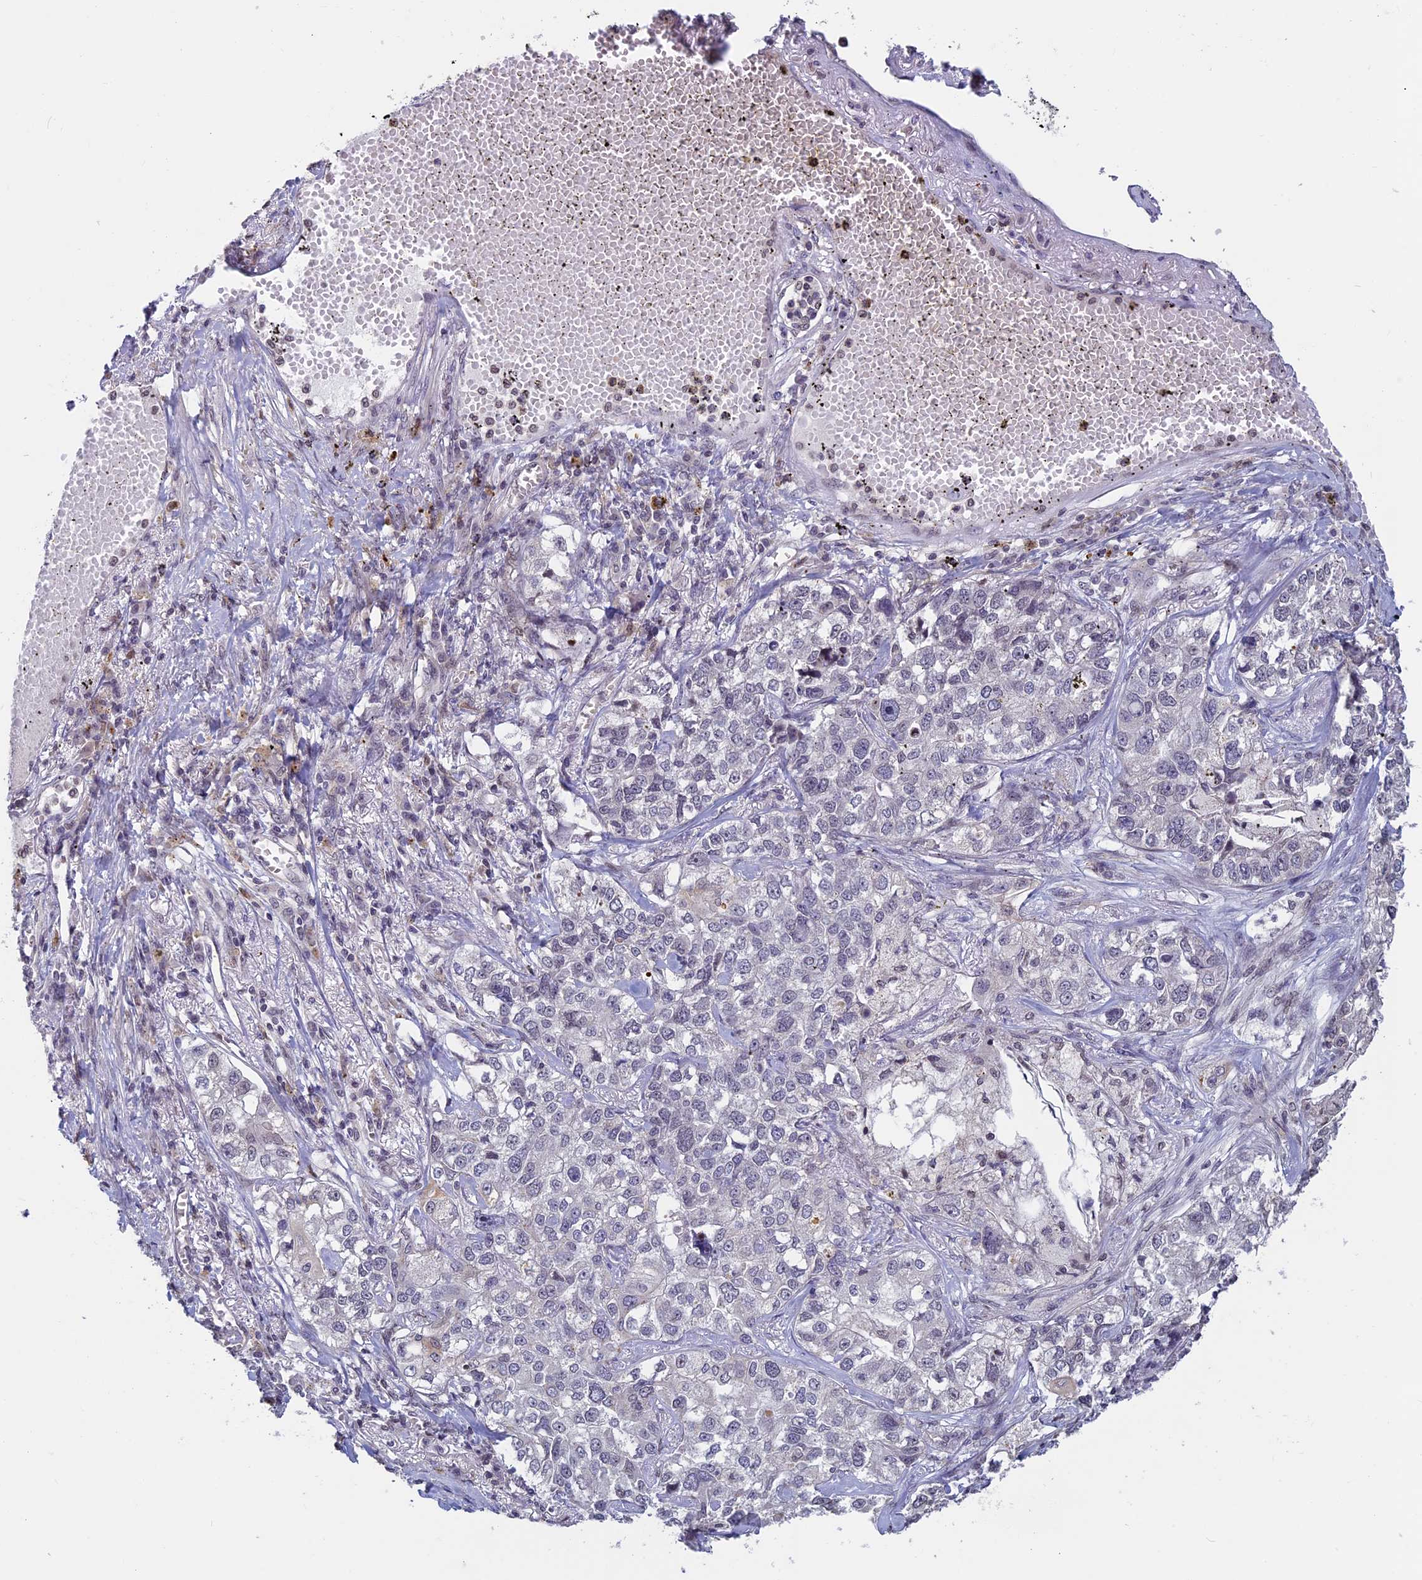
{"staining": {"intensity": "negative", "quantity": "none", "location": "none"}, "tissue": "lung cancer", "cell_type": "Tumor cells", "image_type": "cancer", "snomed": [{"axis": "morphology", "description": "Adenocarcinoma, NOS"}, {"axis": "topography", "description": "Lung"}], "caption": "Immunohistochemical staining of adenocarcinoma (lung) reveals no significant staining in tumor cells. (DAB (3,3'-diaminobenzidine) IHC visualized using brightfield microscopy, high magnification).", "gene": "SPIRE1", "patient": {"sex": "male", "age": 49}}